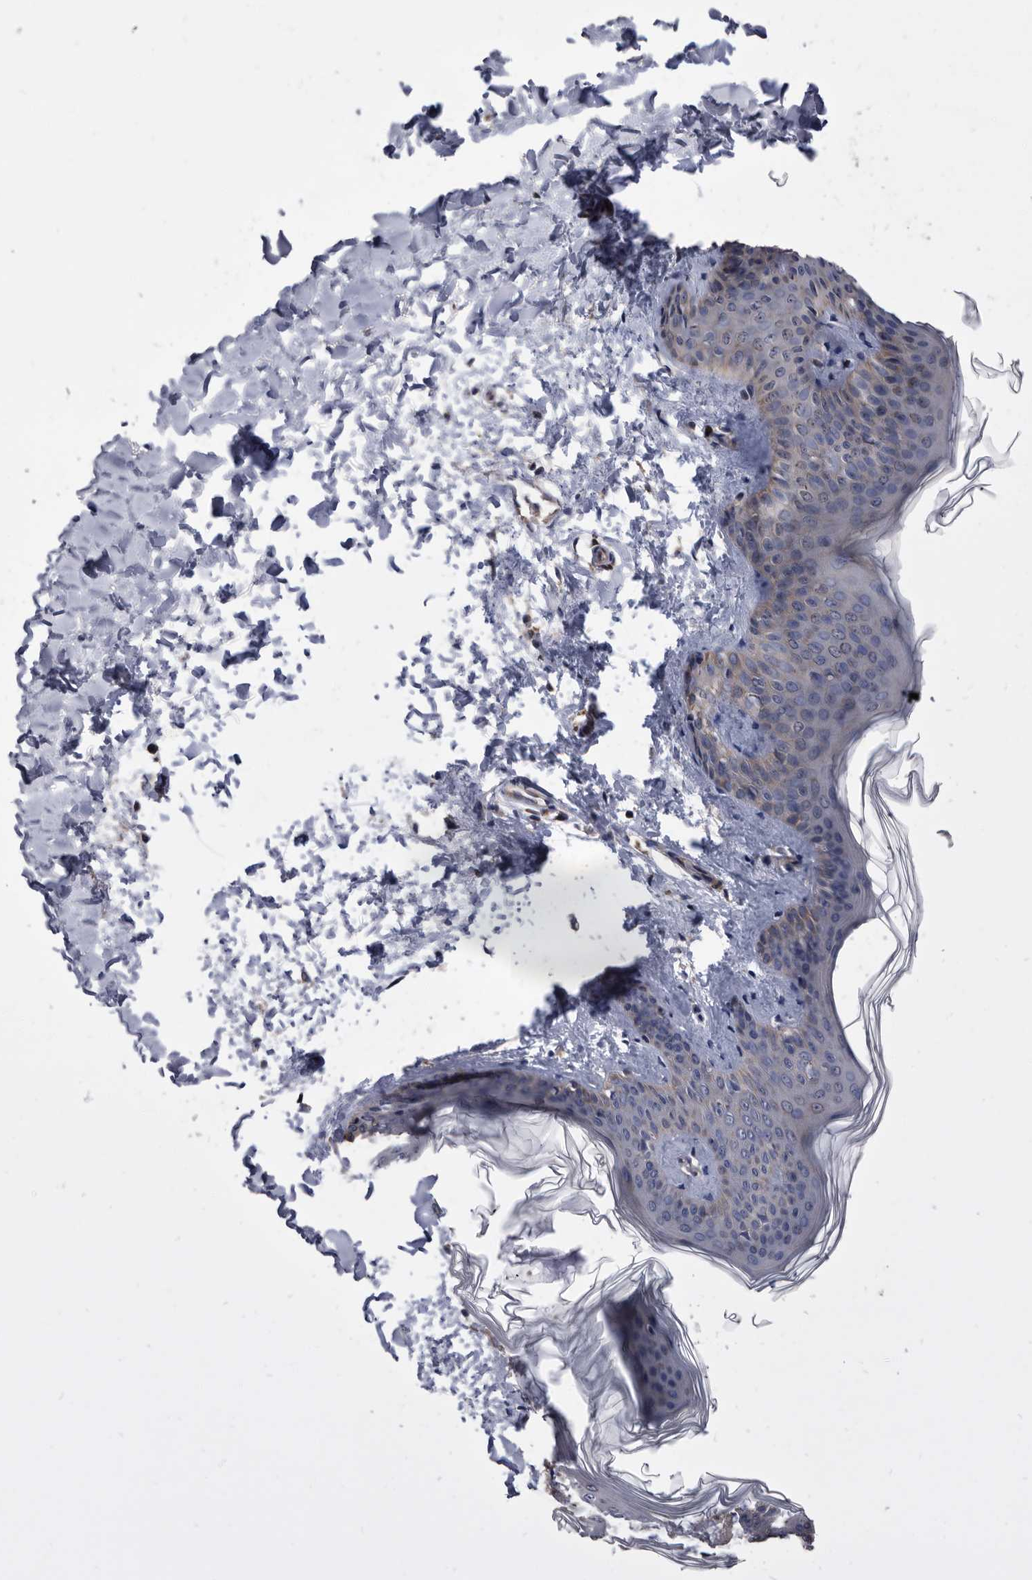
{"staining": {"intensity": "moderate", "quantity": "<25%", "location": "cytoplasmic/membranous"}, "tissue": "skin", "cell_type": "Fibroblasts", "image_type": "normal", "snomed": [{"axis": "morphology", "description": "Normal tissue, NOS"}, {"axis": "topography", "description": "Skin"}], "caption": "IHC (DAB) staining of unremarkable skin shows moderate cytoplasmic/membranous protein staining in about <25% of fibroblasts. The protein of interest is shown in brown color, while the nuclei are stained blue.", "gene": "DTNBP1", "patient": {"sex": "female", "age": 17}}